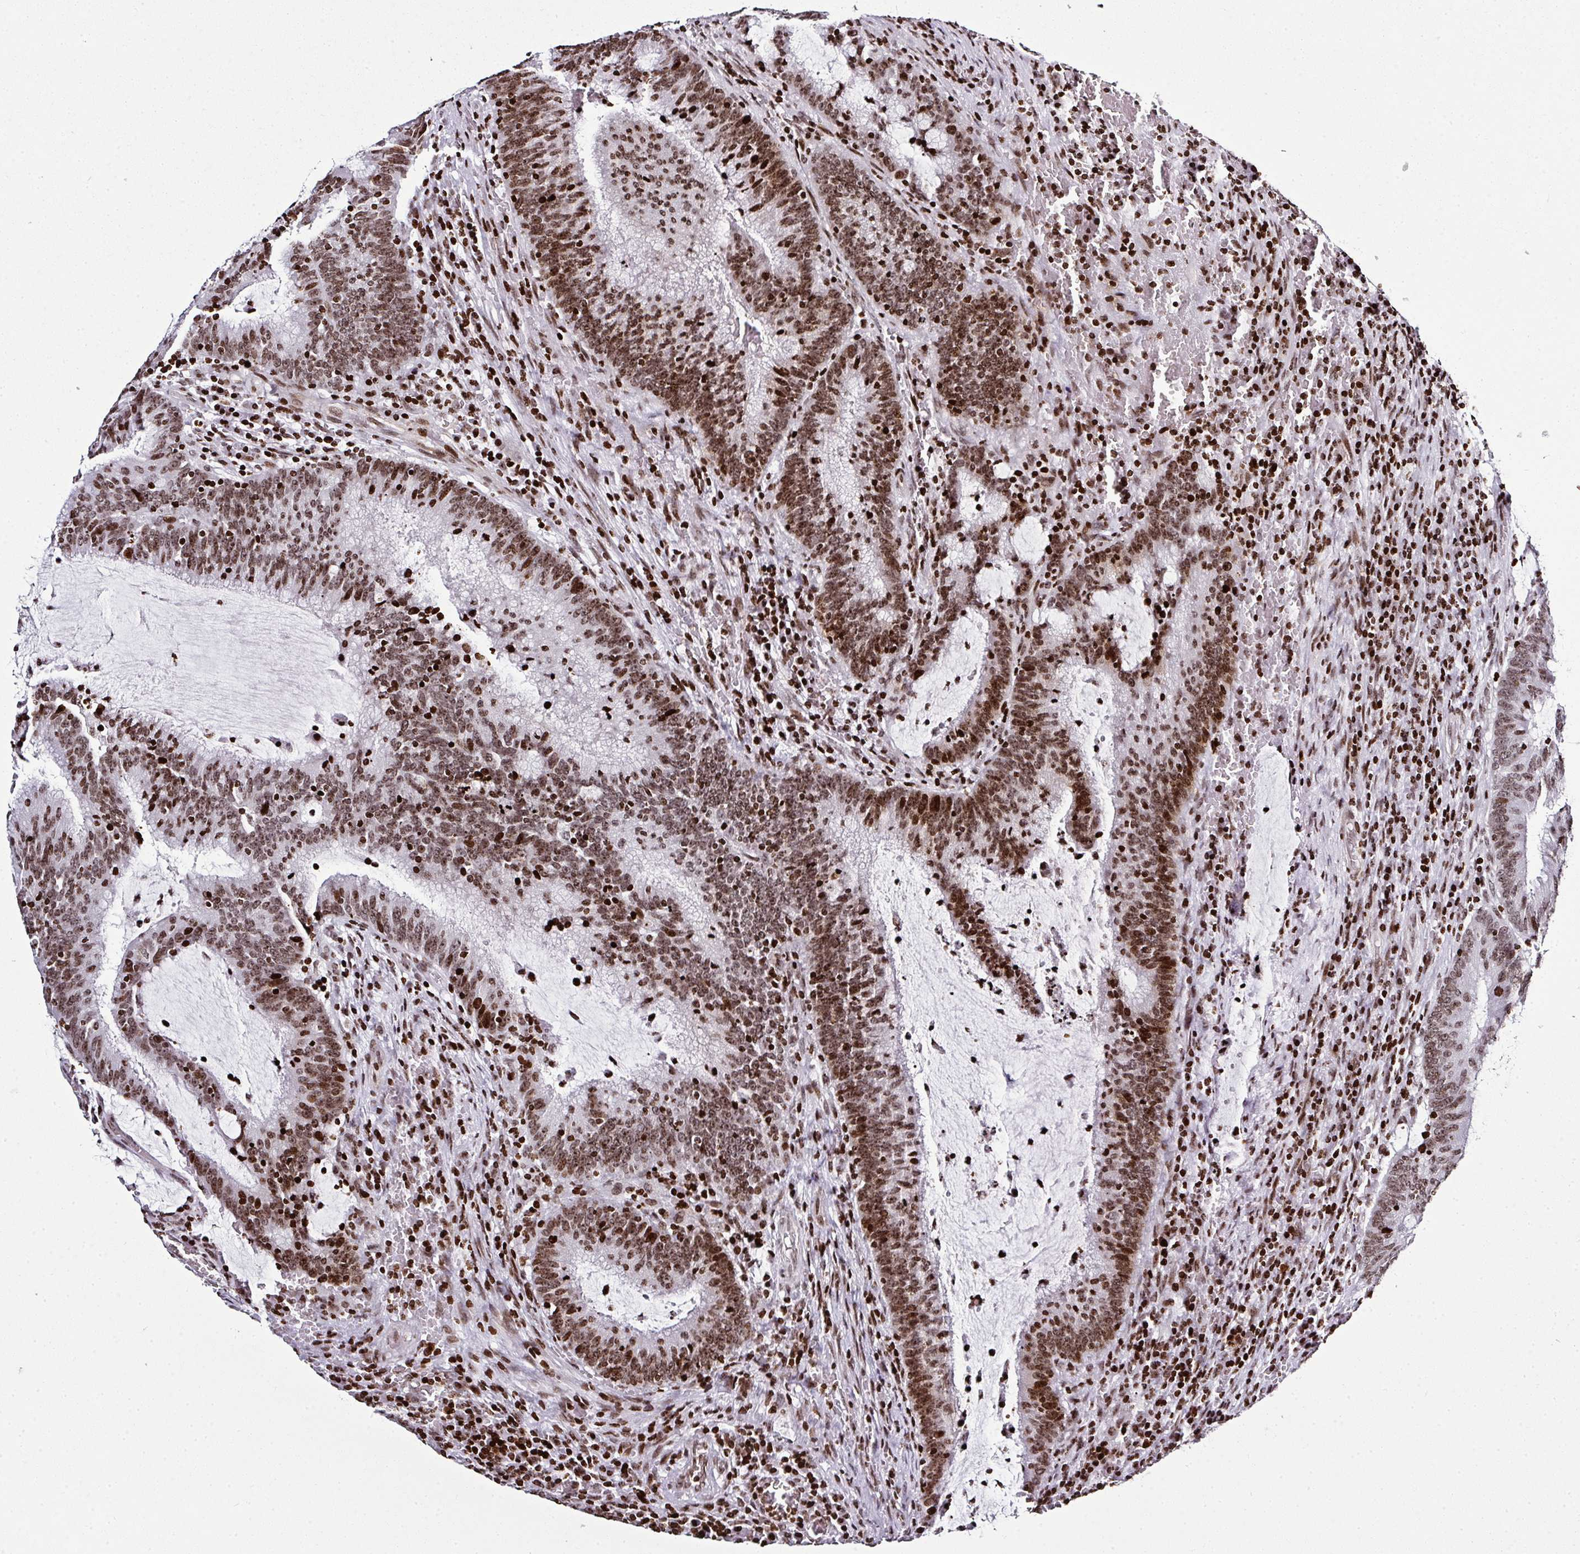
{"staining": {"intensity": "moderate", "quantity": ">75%", "location": "nuclear"}, "tissue": "colorectal cancer", "cell_type": "Tumor cells", "image_type": "cancer", "snomed": [{"axis": "morphology", "description": "Adenocarcinoma, NOS"}, {"axis": "topography", "description": "Rectum"}], "caption": "A brown stain highlights moderate nuclear positivity of a protein in colorectal cancer (adenocarcinoma) tumor cells. Nuclei are stained in blue.", "gene": "RASL11A", "patient": {"sex": "female", "age": 77}}